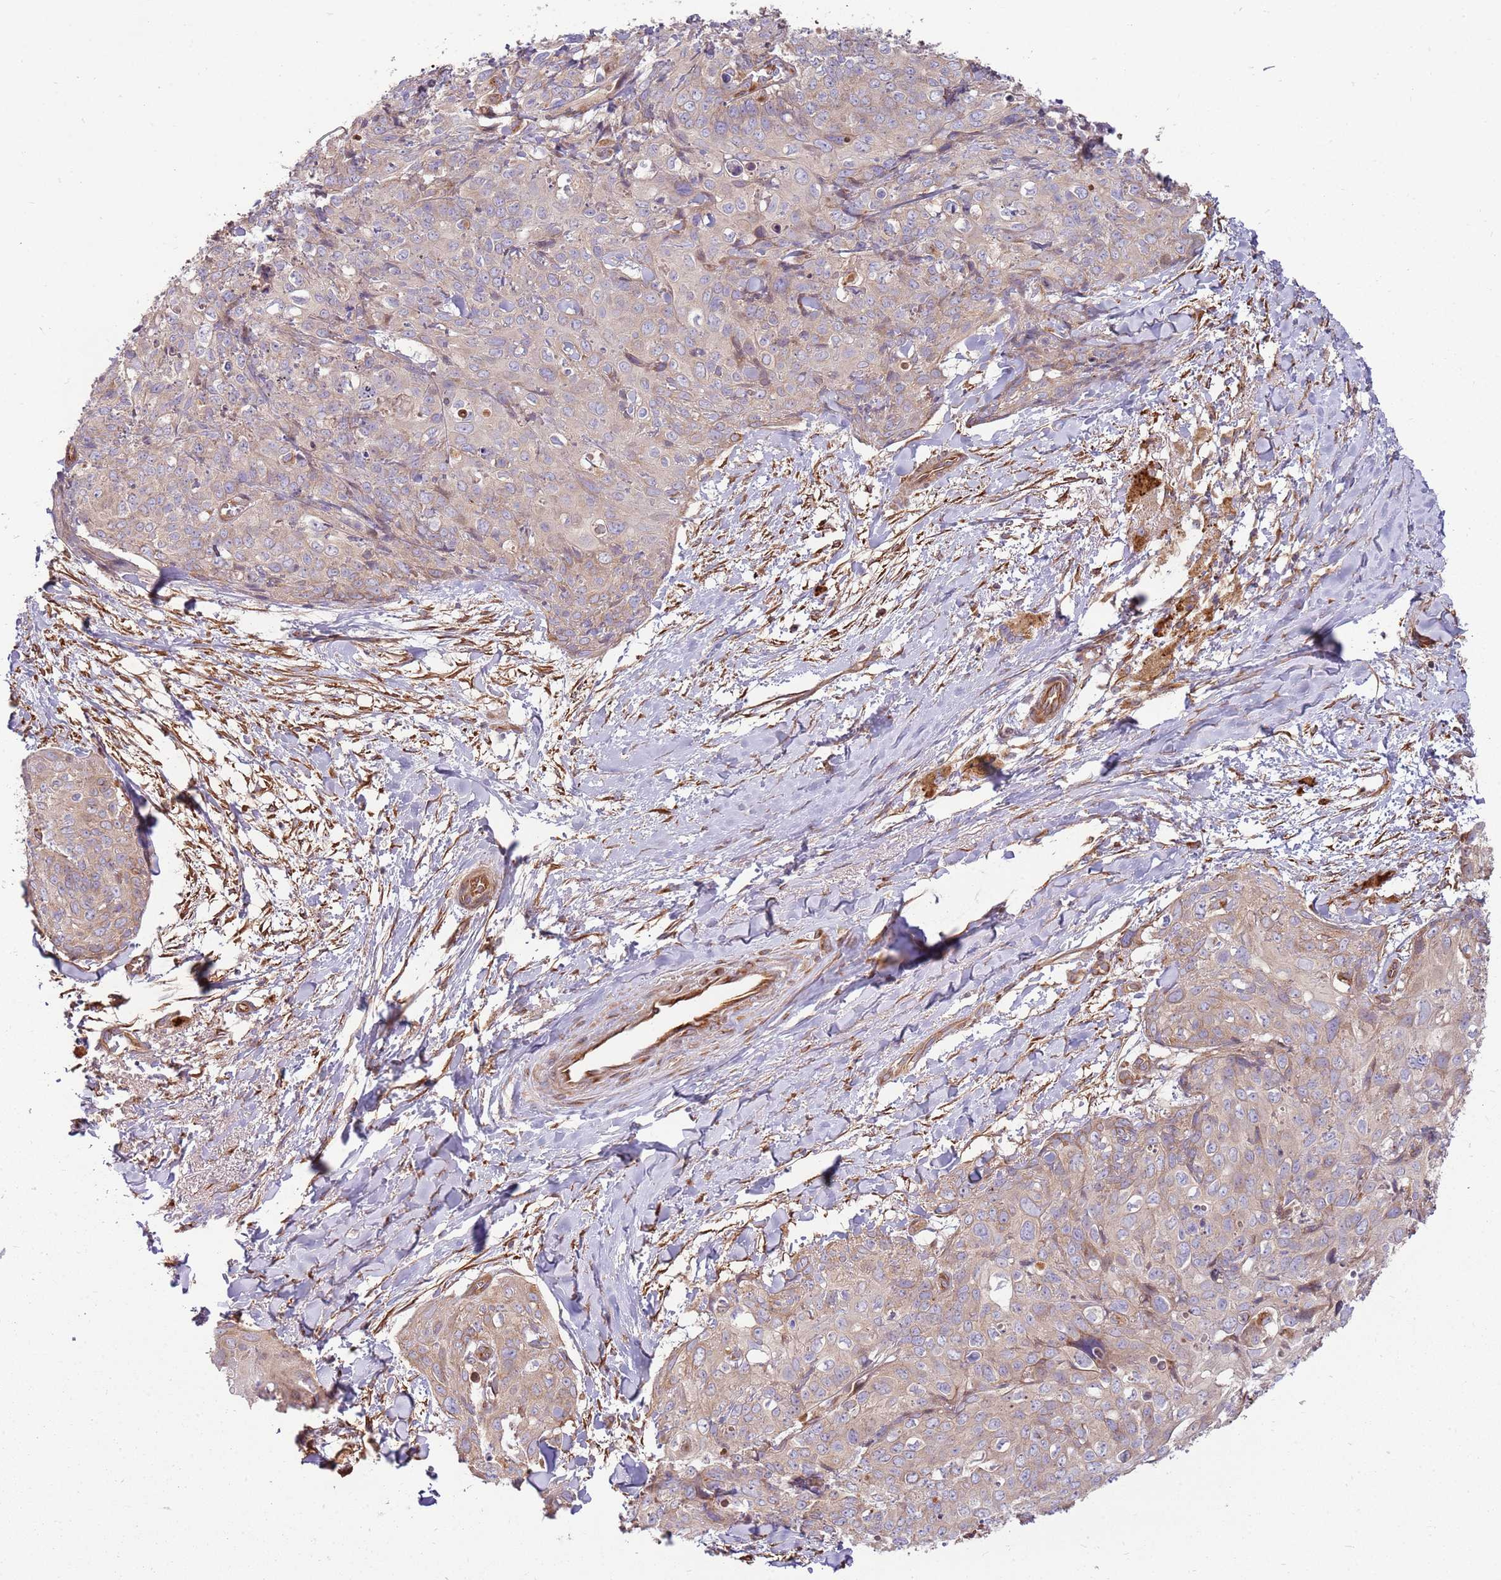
{"staining": {"intensity": "negative", "quantity": "none", "location": "none"}, "tissue": "skin cancer", "cell_type": "Tumor cells", "image_type": "cancer", "snomed": [{"axis": "morphology", "description": "Squamous cell carcinoma, NOS"}, {"axis": "topography", "description": "Skin"}, {"axis": "topography", "description": "Vulva"}], "caption": "Immunohistochemical staining of skin squamous cell carcinoma demonstrates no significant staining in tumor cells.", "gene": "EMC1", "patient": {"sex": "female", "age": 85}}